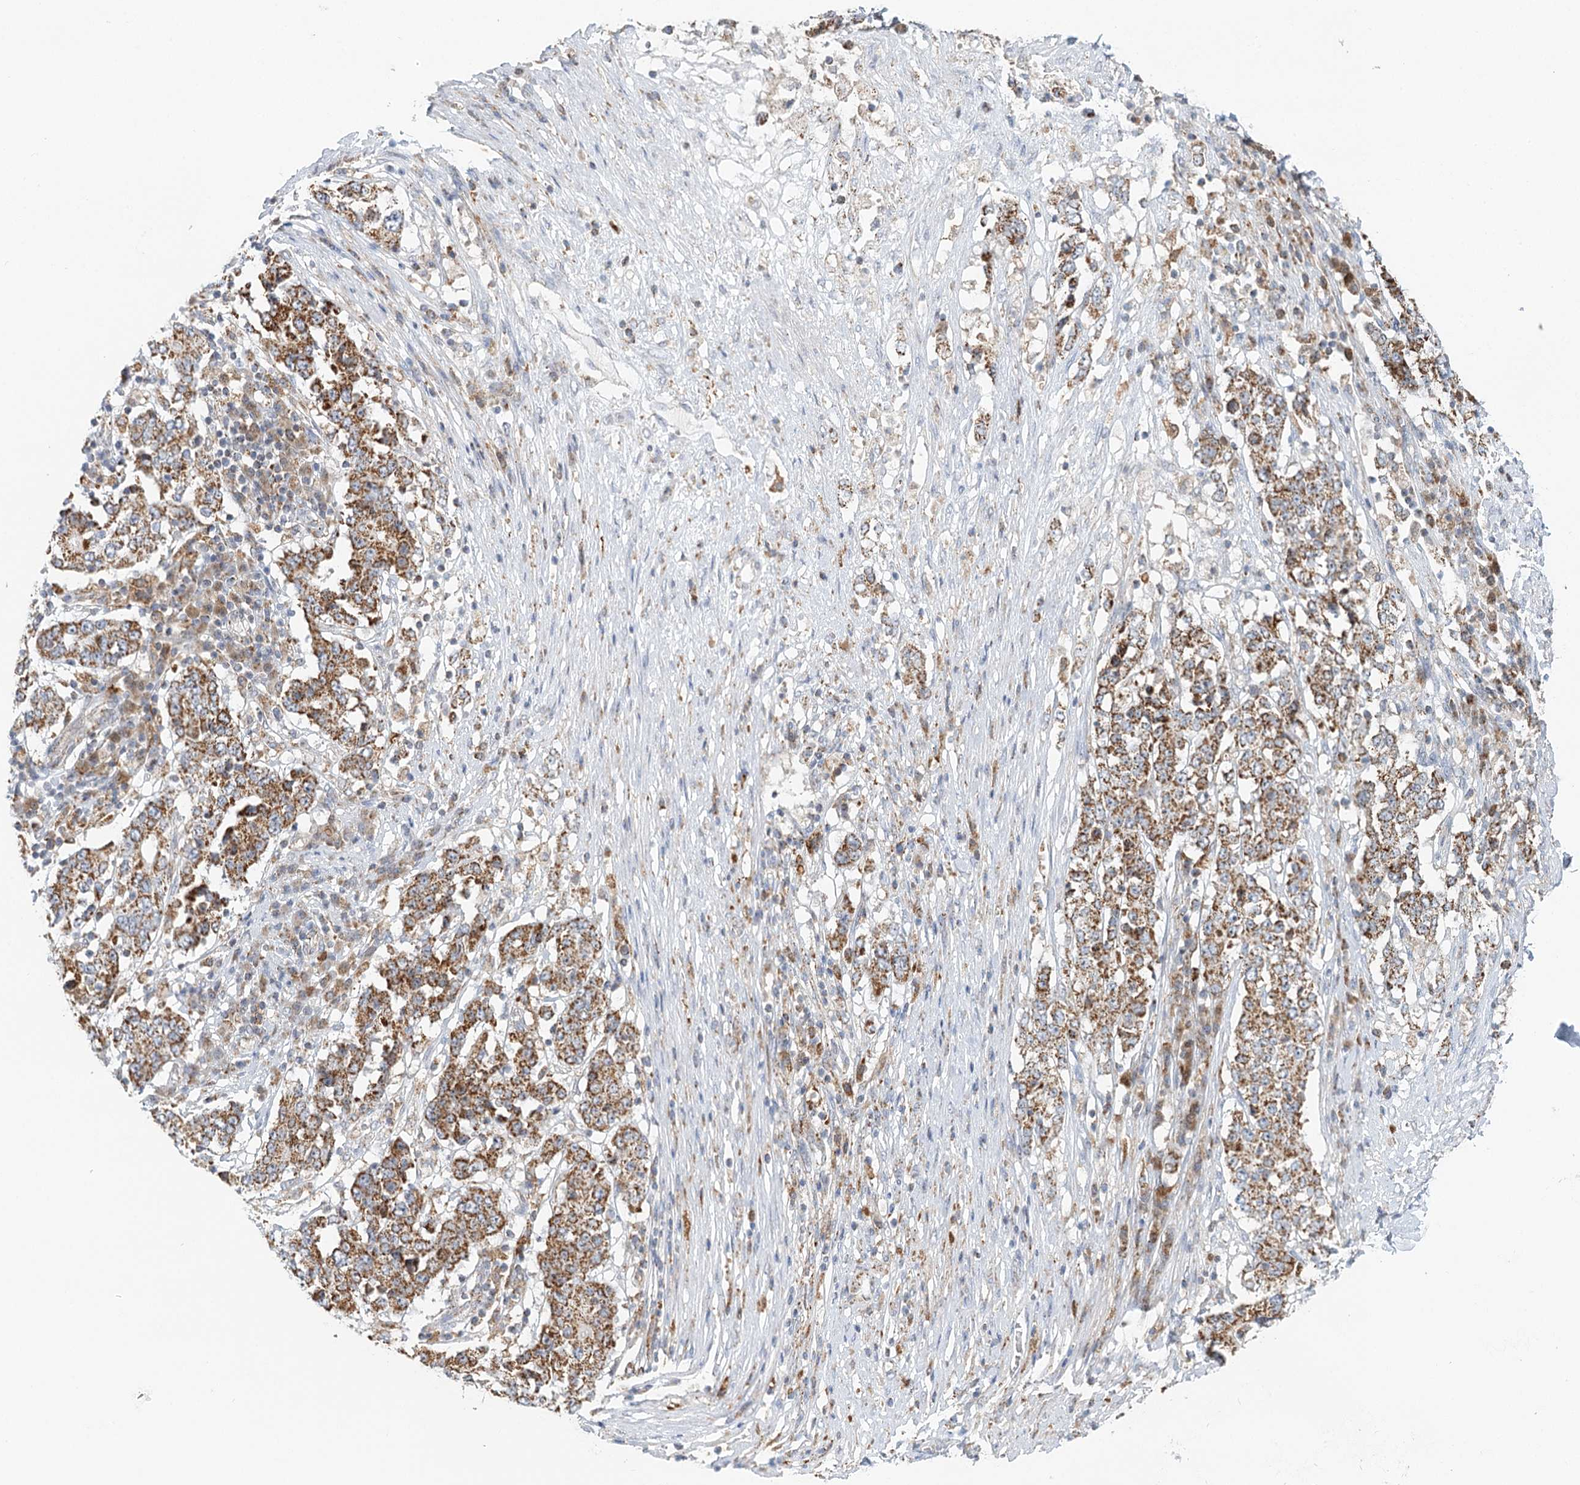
{"staining": {"intensity": "strong", "quantity": ">75%", "location": "cytoplasmic/membranous"}, "tissue": "stomach cancer", "cell_type": "Tumor cells", "image_type": "cancer", "snomed": [{"axis": "morphology", "description": "Adenocarcinoma, NOS"}, {"axis": "topography", "description": "Stomach"}], "caption": "This is an image of immunohistochemistry staining of stomach adenocarcinoma, which shows strong staining in the cytoplasmic/membranous of tumor cells.", "gene": "TAS1R1", "patient": {"sex": "male", "age": 59}}